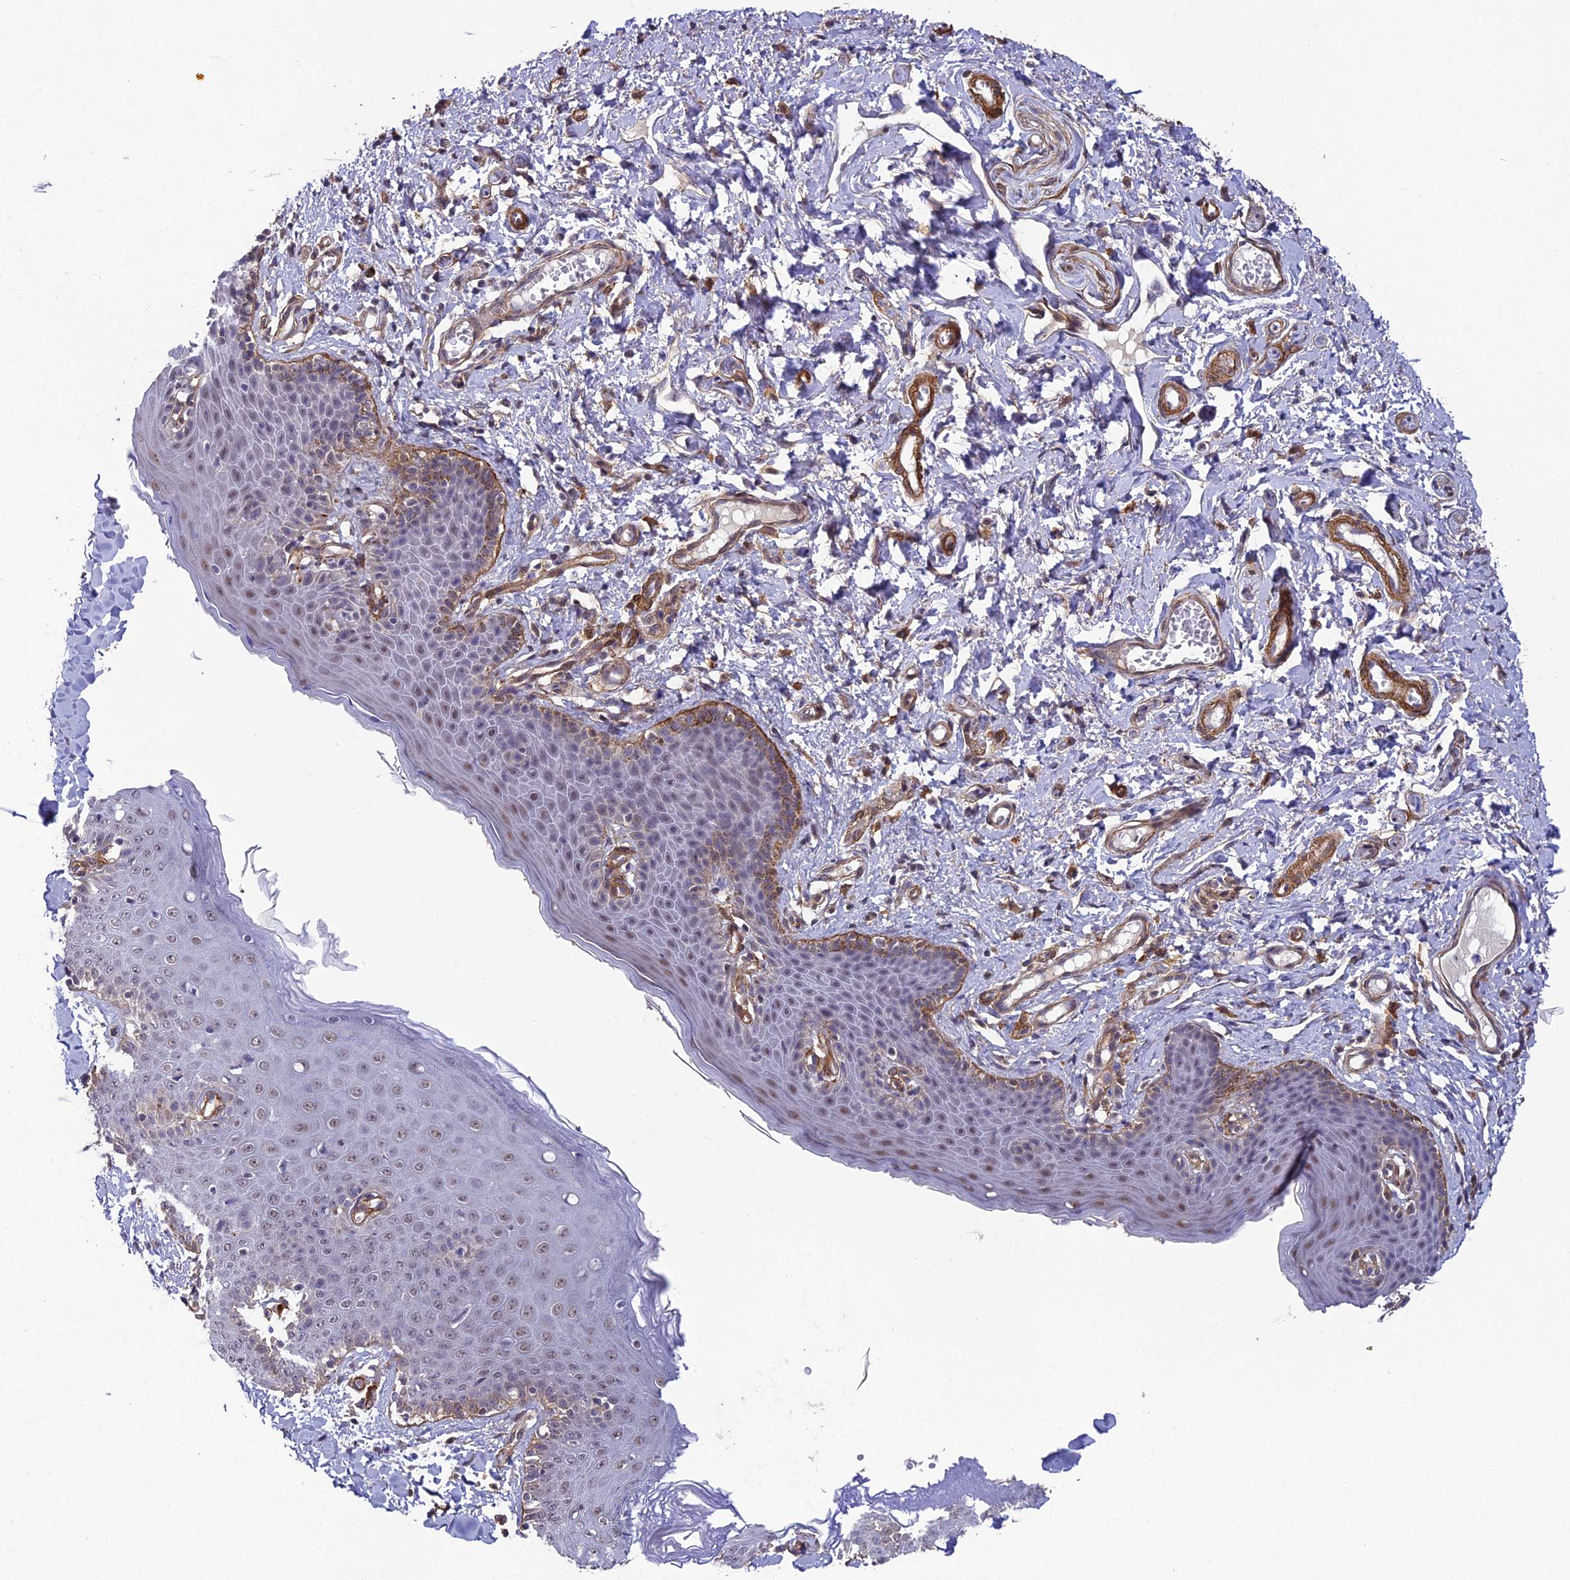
{"staining": {"intensity": "weak", "quantity": "25%-75%", "location": "nuclear"}, "tissue": "skin", "cell_type": "Epidermal cells", "image_type": "normal", "snomed": [{"axis": "morphology", "description": "Normal tissue, NOS"}, {"axis": "topography", "description": "Vulva"}], "caption": "Epidermal cells reveal low levels of weak nuclear positivity in approximately 25%-75% of cells in unremarkable skin. Using DAB (brown) and hematoxylin (blue) stains, captured at high magnification using brightfield microscopy.", "gene": "TNS1", "patient": {"sex": "female", "age": 66}}